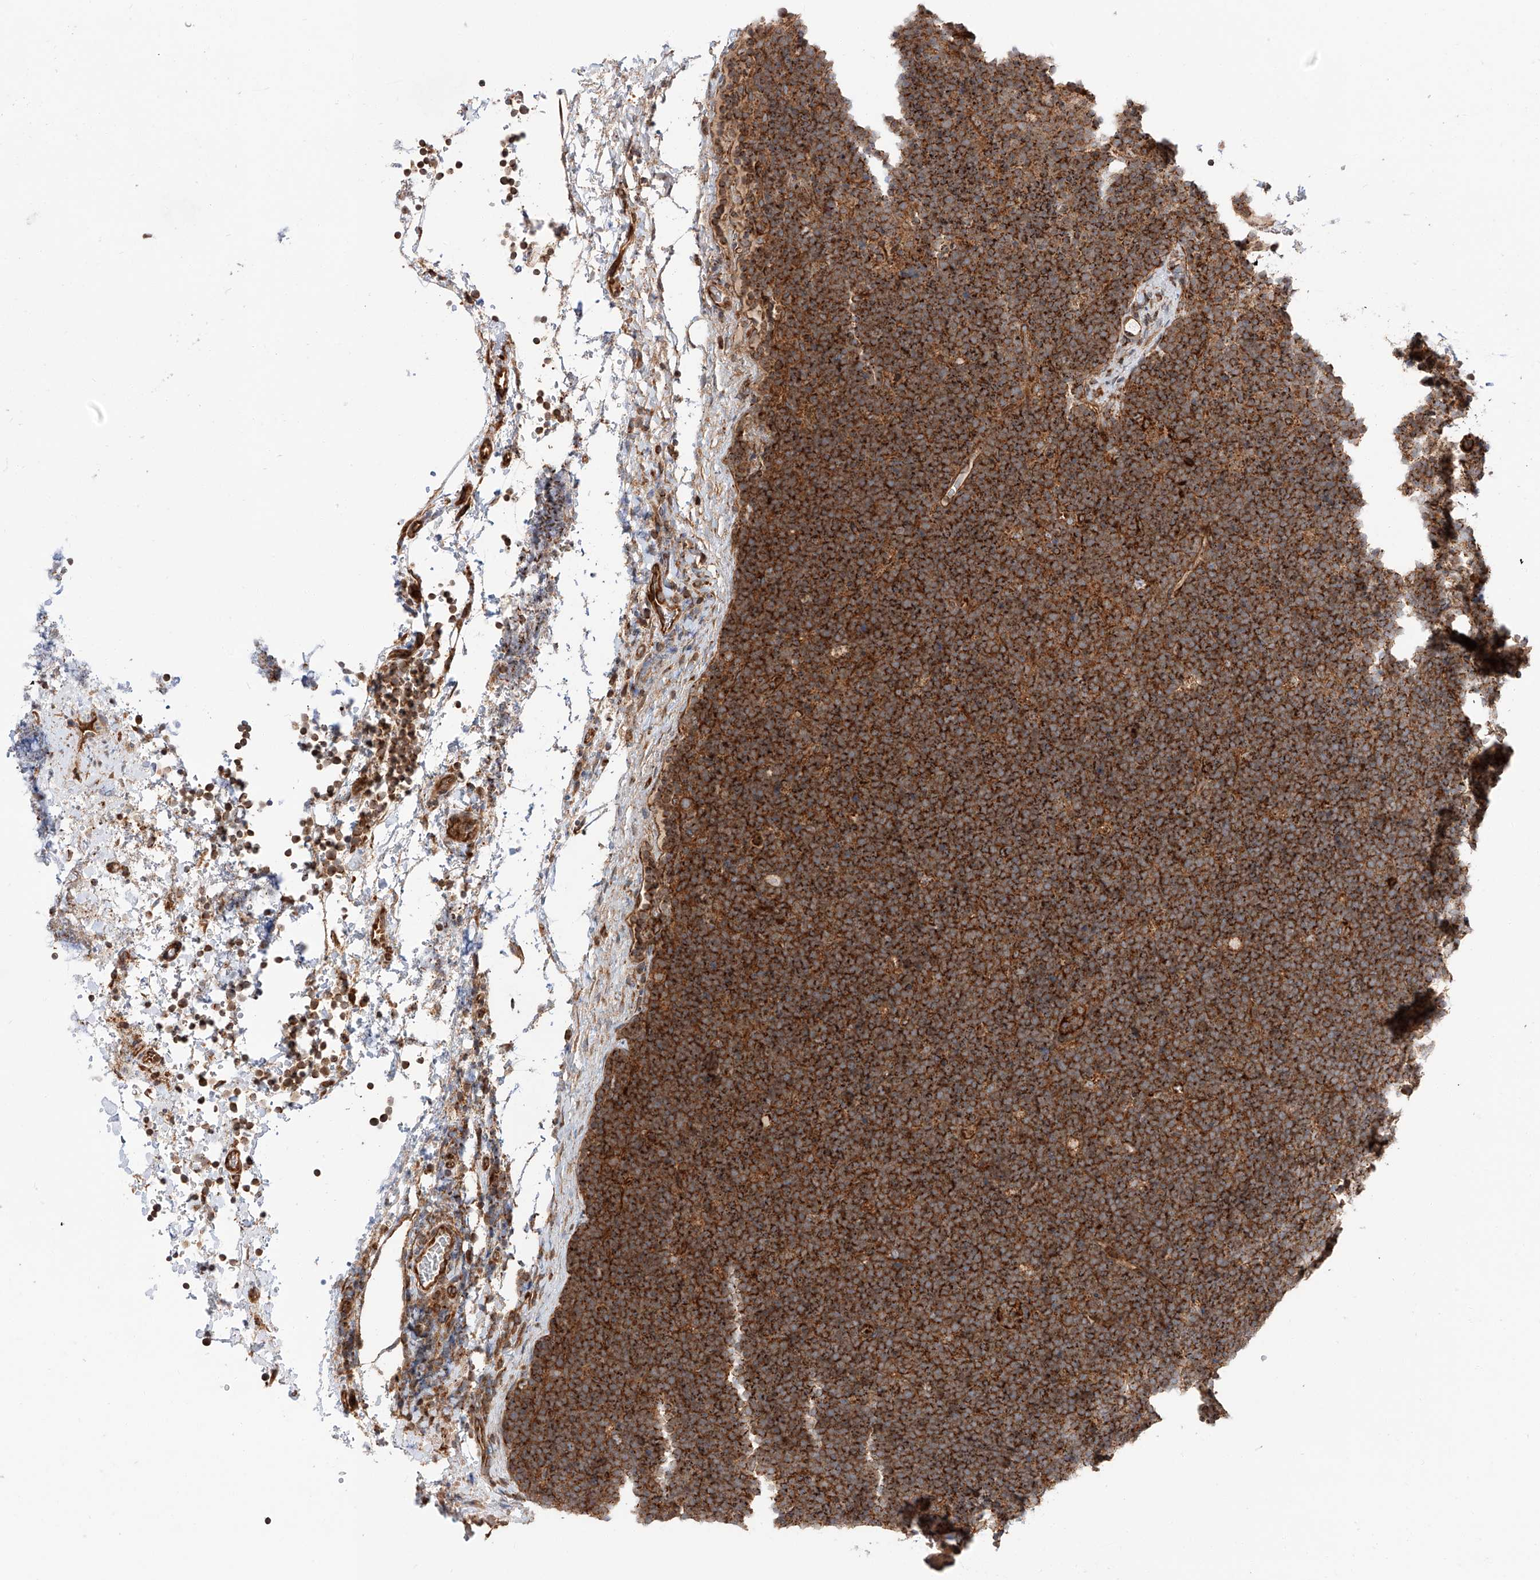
{"staining": {"intensity": "strong", "quantity": ">75%", "location": "cytoplasmic/membranous"}, "tissue": "lymphoma", "cell_type": "Tumor cells", "image_type": "cancer", "snomed": [{"axis": "morphology", "description": "Malignant lymphoma, non-Hodgkin's type, High grade"}, {"axis": "topography", "description": "Lymph node"}], "caption": "Human high-grade malignant lymphoma, non-Hodgkin's type stained for a protein (brown) demonstrates strong cytoplasmic/membranous positive staining in about >75% of tumor cells.", "gene": "ISCA2", "patient": {"sex": "male", "age": 13}}